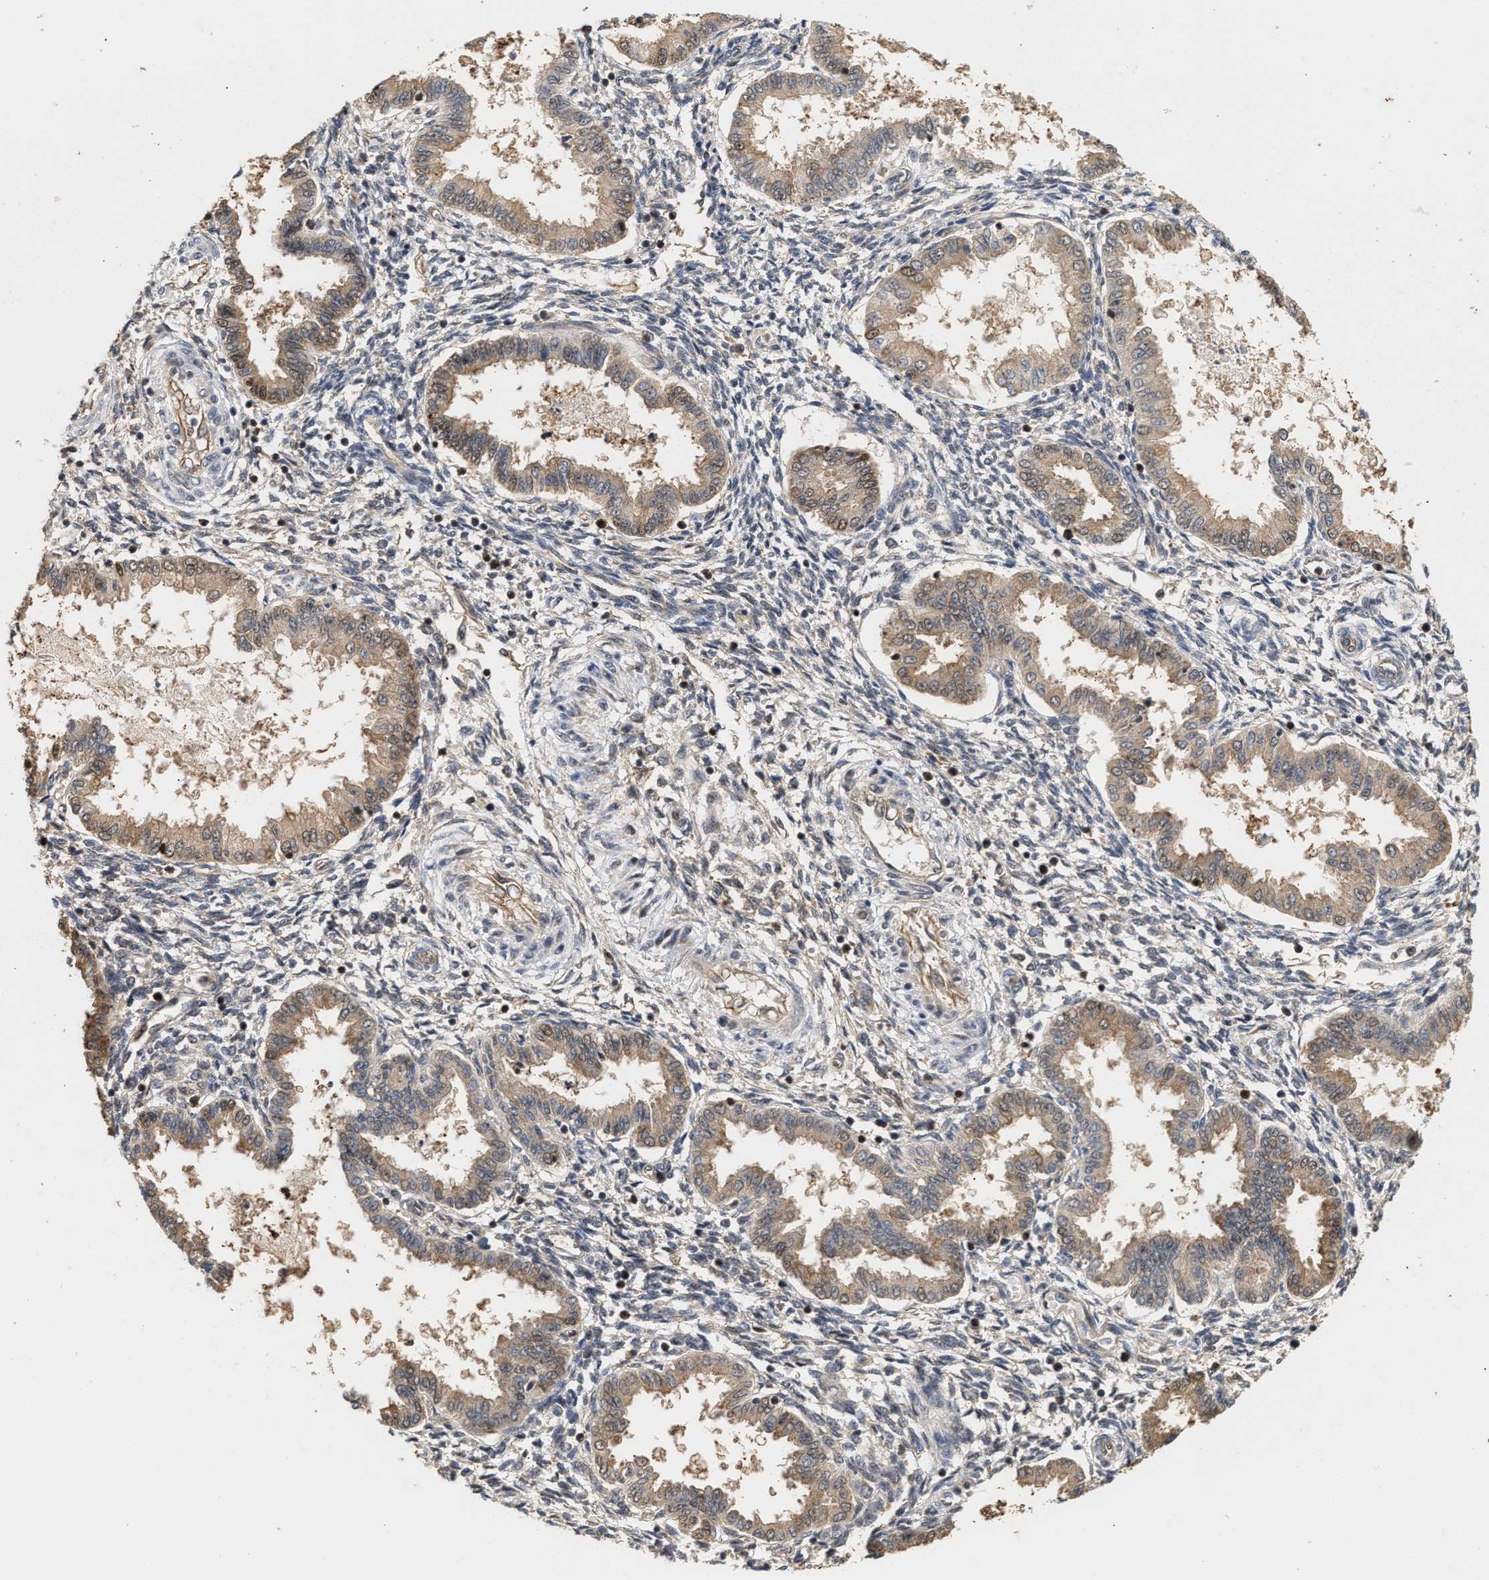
{"staining": {"intensity": "weak", "quantity": "<25%", "location": "cytoplasmic/membranous"}, "tissue": "endometrium", "cell_type": "Cells in endometrial stroma", "image_type": "normal", "snomed": [{"axis": "morphology", "description": "Normal tissue, NOS"}, {"axis": "topography", "description": "Endometrium"}], "caption": "A histopathology image of human endometrium is negative for staining in cells in endometrial stroma. (Immunohistochemistry (ihc), brightfield microscopy, high magnification).", "gene": "ABHD5", "patient": {"sex": "female", "age": 33}}